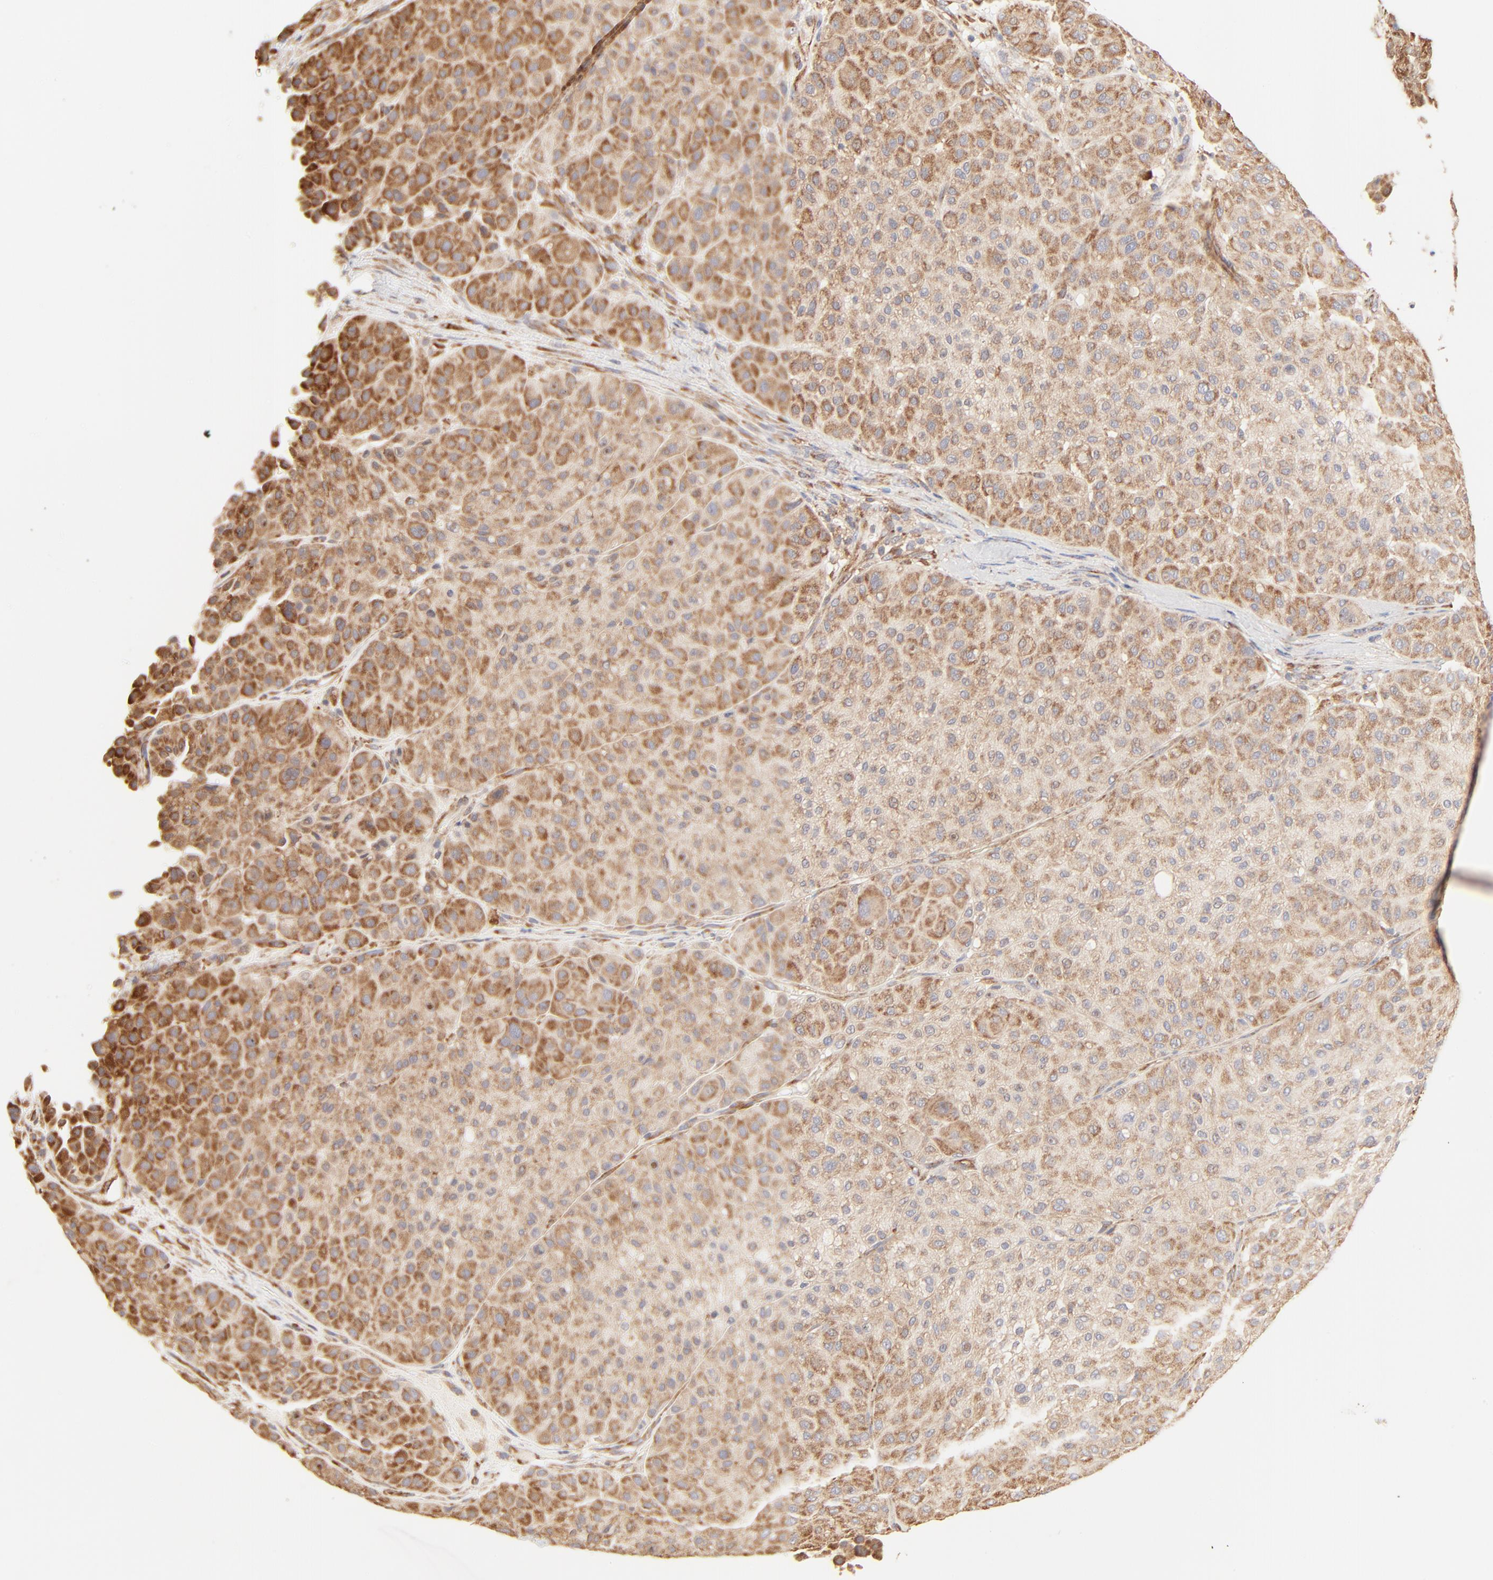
{"staining": {"intensity": "moderate", "quantity": ">75%", "location": "cytoplasmic/membranous"}, "tissue": "melanoma", "cell_type": "Tumor cells", "image_type": "cancer", "snomed": [{"axis": "morphology", "description": "Normal tissue, NOS"}, {"axis": "morphology", "description": "Malignant melanoma, Metastatic site"}, {"axis": "topography", "description": "Skin"}], "caption": "DAB immunohistochemical staining of malignant melanoma (metastatic site) displays moderate cytoplasmic/membranous protein staining in approximately >75% of tumor cells.", "gene": "RPS20", "patient": {"sex": "male", "age": 41}}